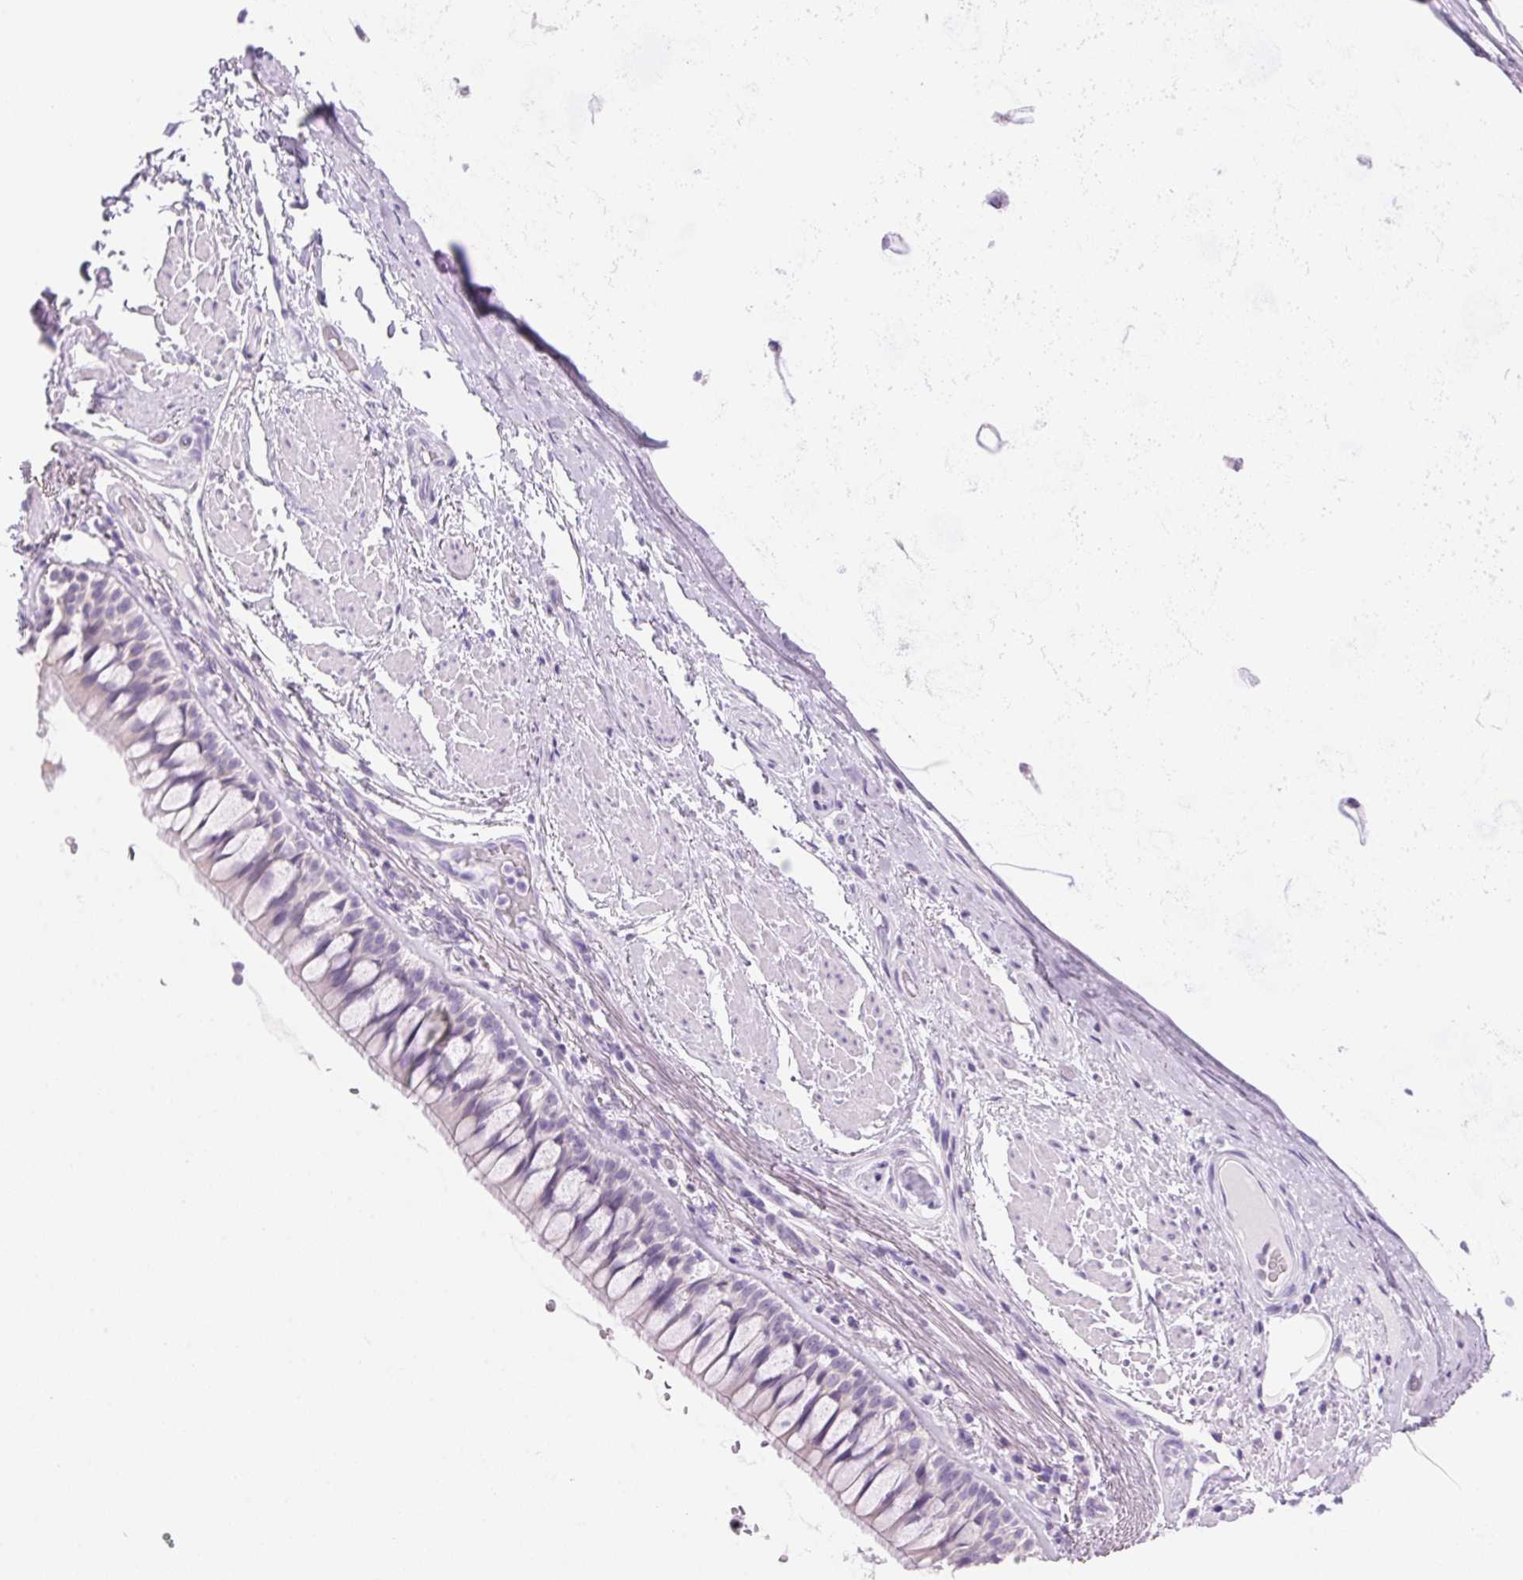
{"staining": {"intensity": "negative", "quantity": "none", "location": "none"}, "tissue": "adipose tissue", "cell_type": "Adipocytes", "image_type": "normal", "snomed": [{"axis": "morphology", "description": "Normal tissue, NOS"}, {"axis": "topography", "description": "Cartilage tissue"}, {"axis": "topography", "description": "Bronchus"}], "caption": "DAB (3,3'-diaminobenzidine) immunohistochemical staining of unremarkable human adipose tissue demonstrates no significant staining in adipocytes. (Brightfield microscopy of DAB (3,3'-diaminobenzidine) immunohistochemistry (IHC) at high magnification).", "gene": "DHCR24", "patient": {"sex": "male", "age": 64}}